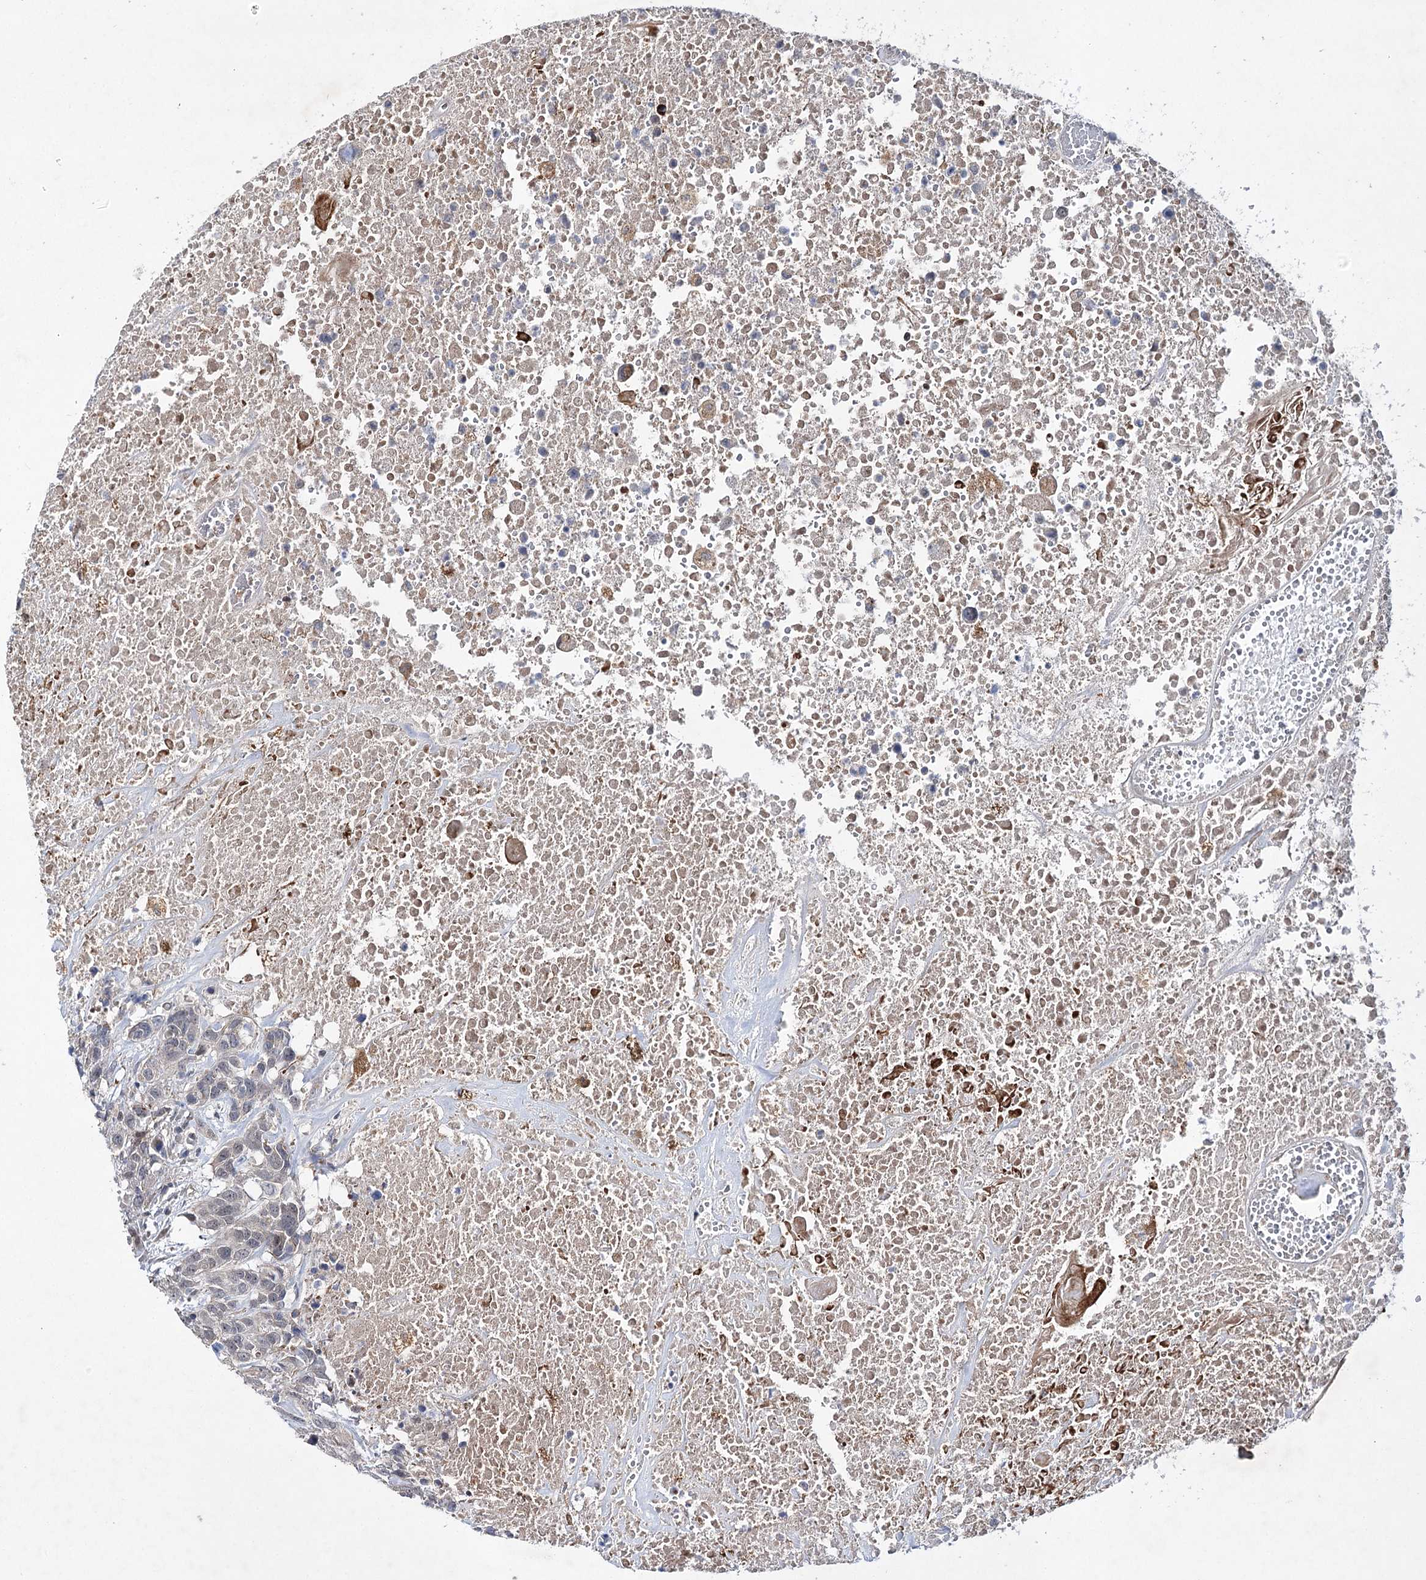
{"staining": {"intensity": "negative", "quantity": "none", "location": "none"}, "tissue": "head and neck cancer", "cell_type": "Tumor cells", "image_type": "cancer", "snomed": [{"axis": "morphology", "description": "Squamous cell carcinoma, NOS"}, {"axis": "topography", "description": "Head-Neck"}], "caption": "Immunohistochemical staining of head and neck squamous cell carcinoma demonstrates no significant expression in tumor cells.", "gene": "ARHGAP32", "patient": {"sex": "male", "age": 66}}